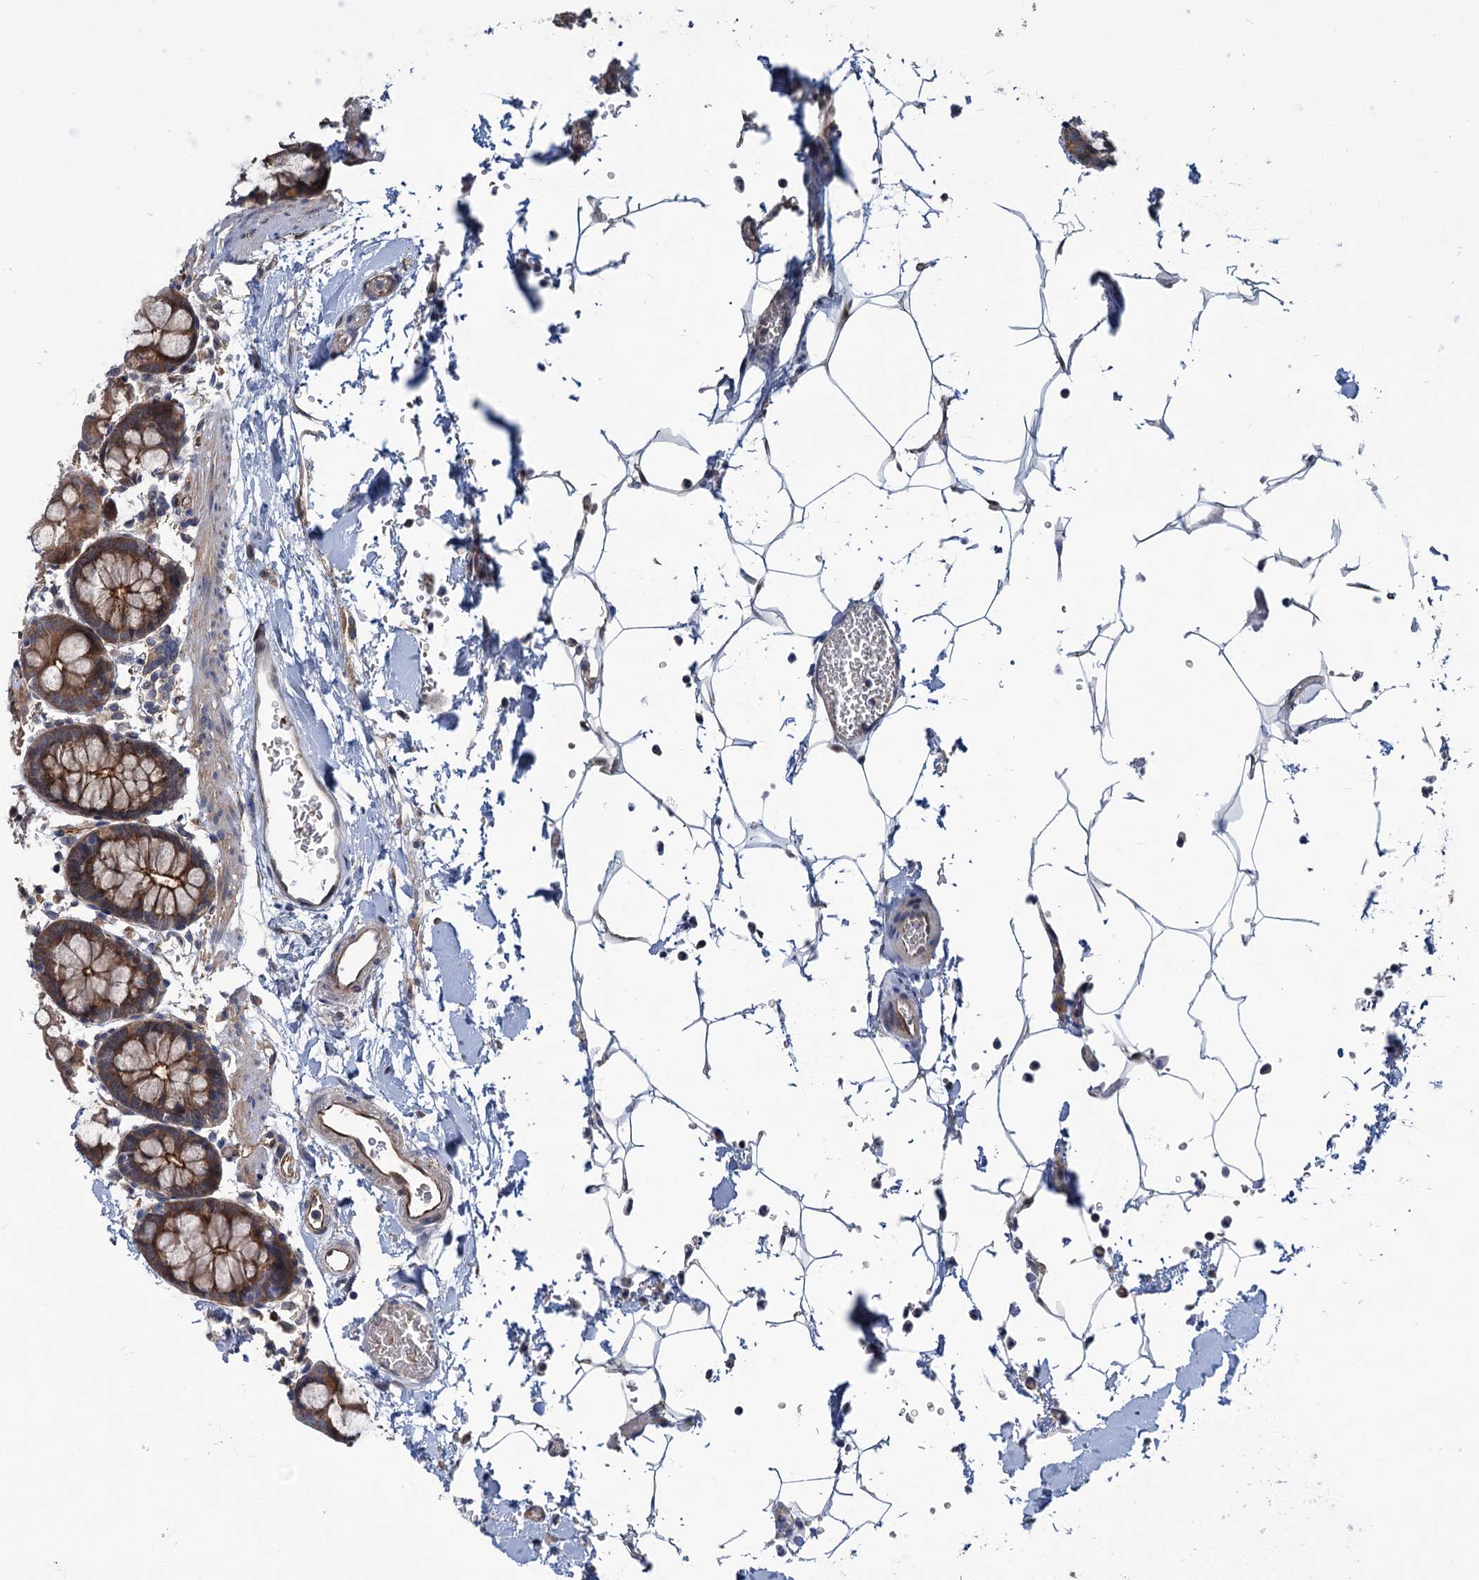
{"staining": {"intensity": "moderate", "quantity": ">75%", "location": "cytoplasmic/membranous"}, "tissue": "colon", "cell_type": "Endothelial cells", "image_type": "normal", "snomed": [{"axis": "morphology", "description": "Normal tissue, NOS"}, {"axis": "topography", "description": "Colon"}], "caption": "IHC histopathology image of normal colon stained for a protein (brown), which exhibits medium levels of moderate cytoplasmic/membranous expression in approximately >75% of endothelial cells.", "gene": "PKN2", "patient": {"sex": "male", "age": 75}}